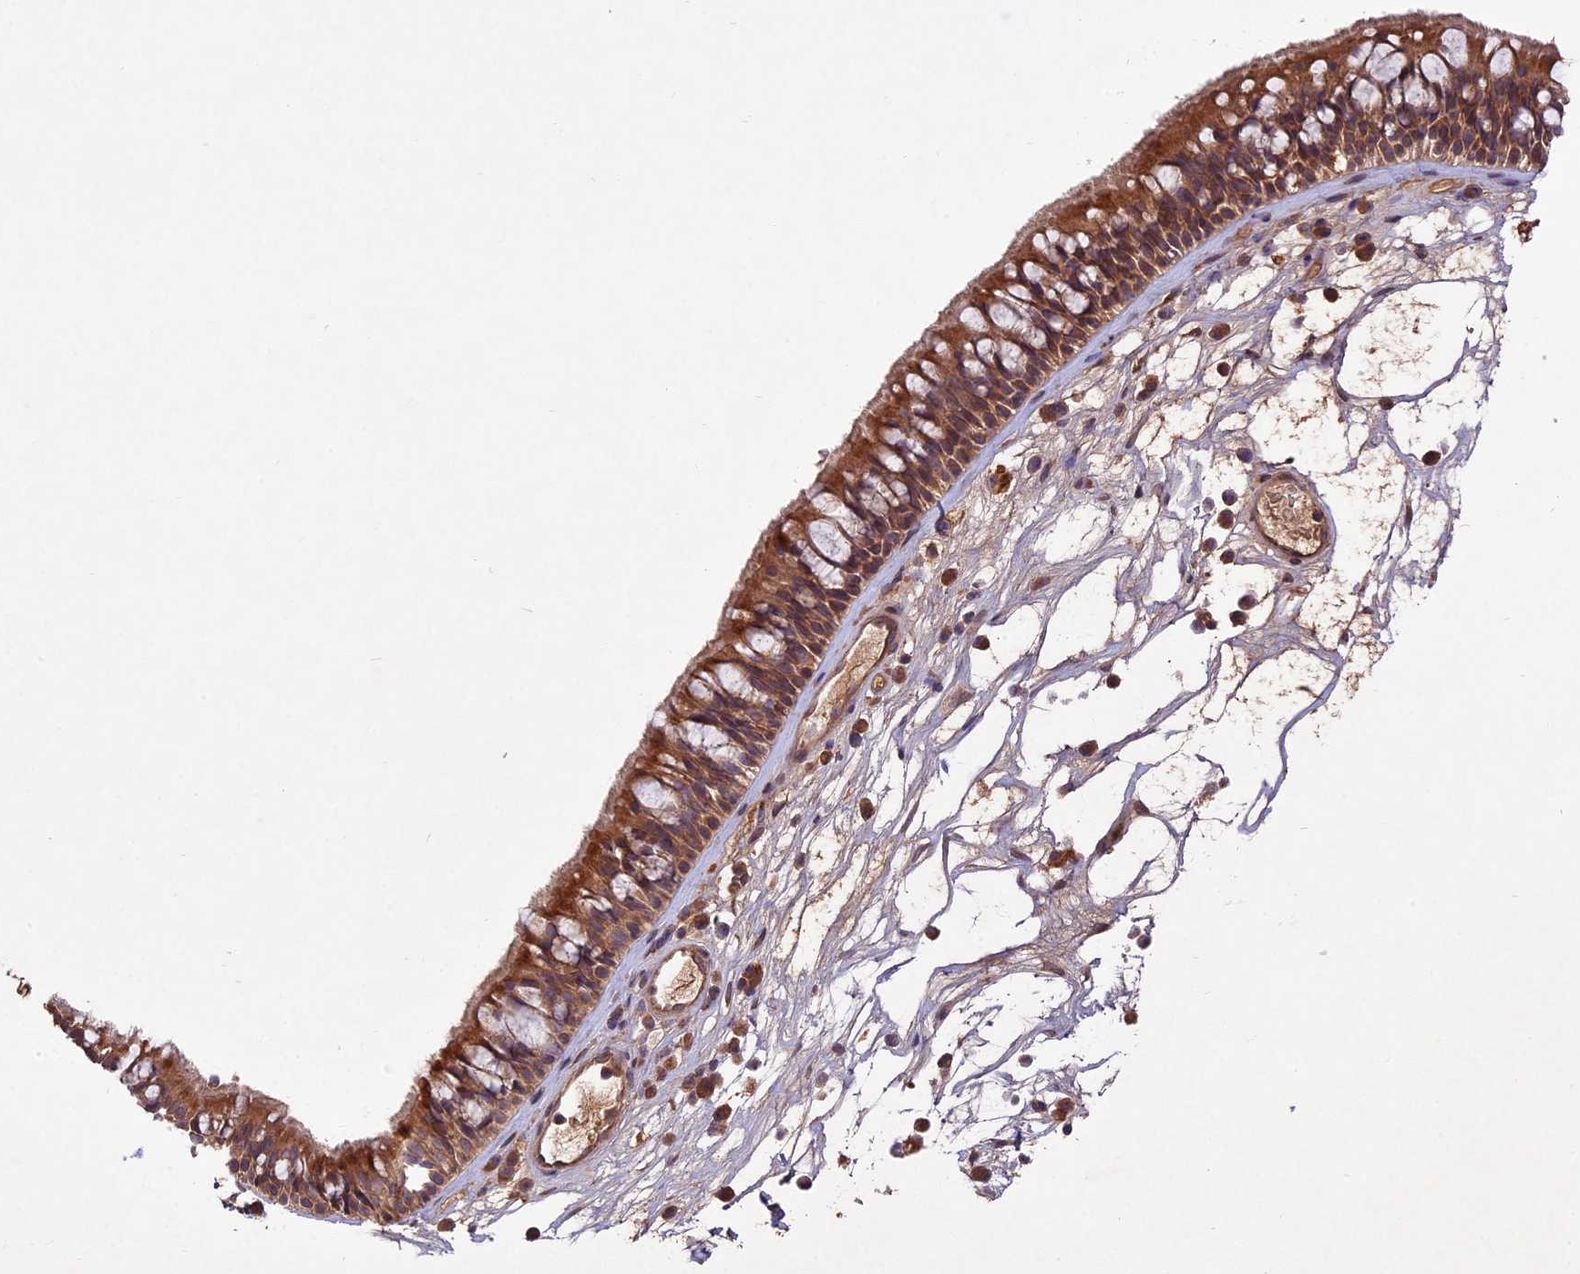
{"staining": {"intensity": "moderate", "quantity": ">75%", "location": "cytoplasmic/membranous"}, "tissue": "nasopharynx", "cell_type": "Respiratory epithelial cells", "image_type": "normal", "snomed": [{"axis": "morphology", "description": "Normal tissue, NOS"}, {"axis": "morphology", "description": "Inflammation, NOS"}, {"axis": "morphology", "description": "Malignant melanoma, Metastatic site"}, {"axis": "topography", "description": "Nasopharynx"}], "caption": "Brown immunohistochemical staining in unremarkable nasopharynx shows moderate cytoplasmic/membranous positivity in about >75% of respiratory epithelial cells. The staining was performed using DAB (3,3'-diaminobenzidine) to visualize the protein expression in brown, while the nuclei were stained in blue with hematoxylin (Magnification: 20x).", "gene": "CHAC1", "patient": {"sex": "male", "age": 70}}